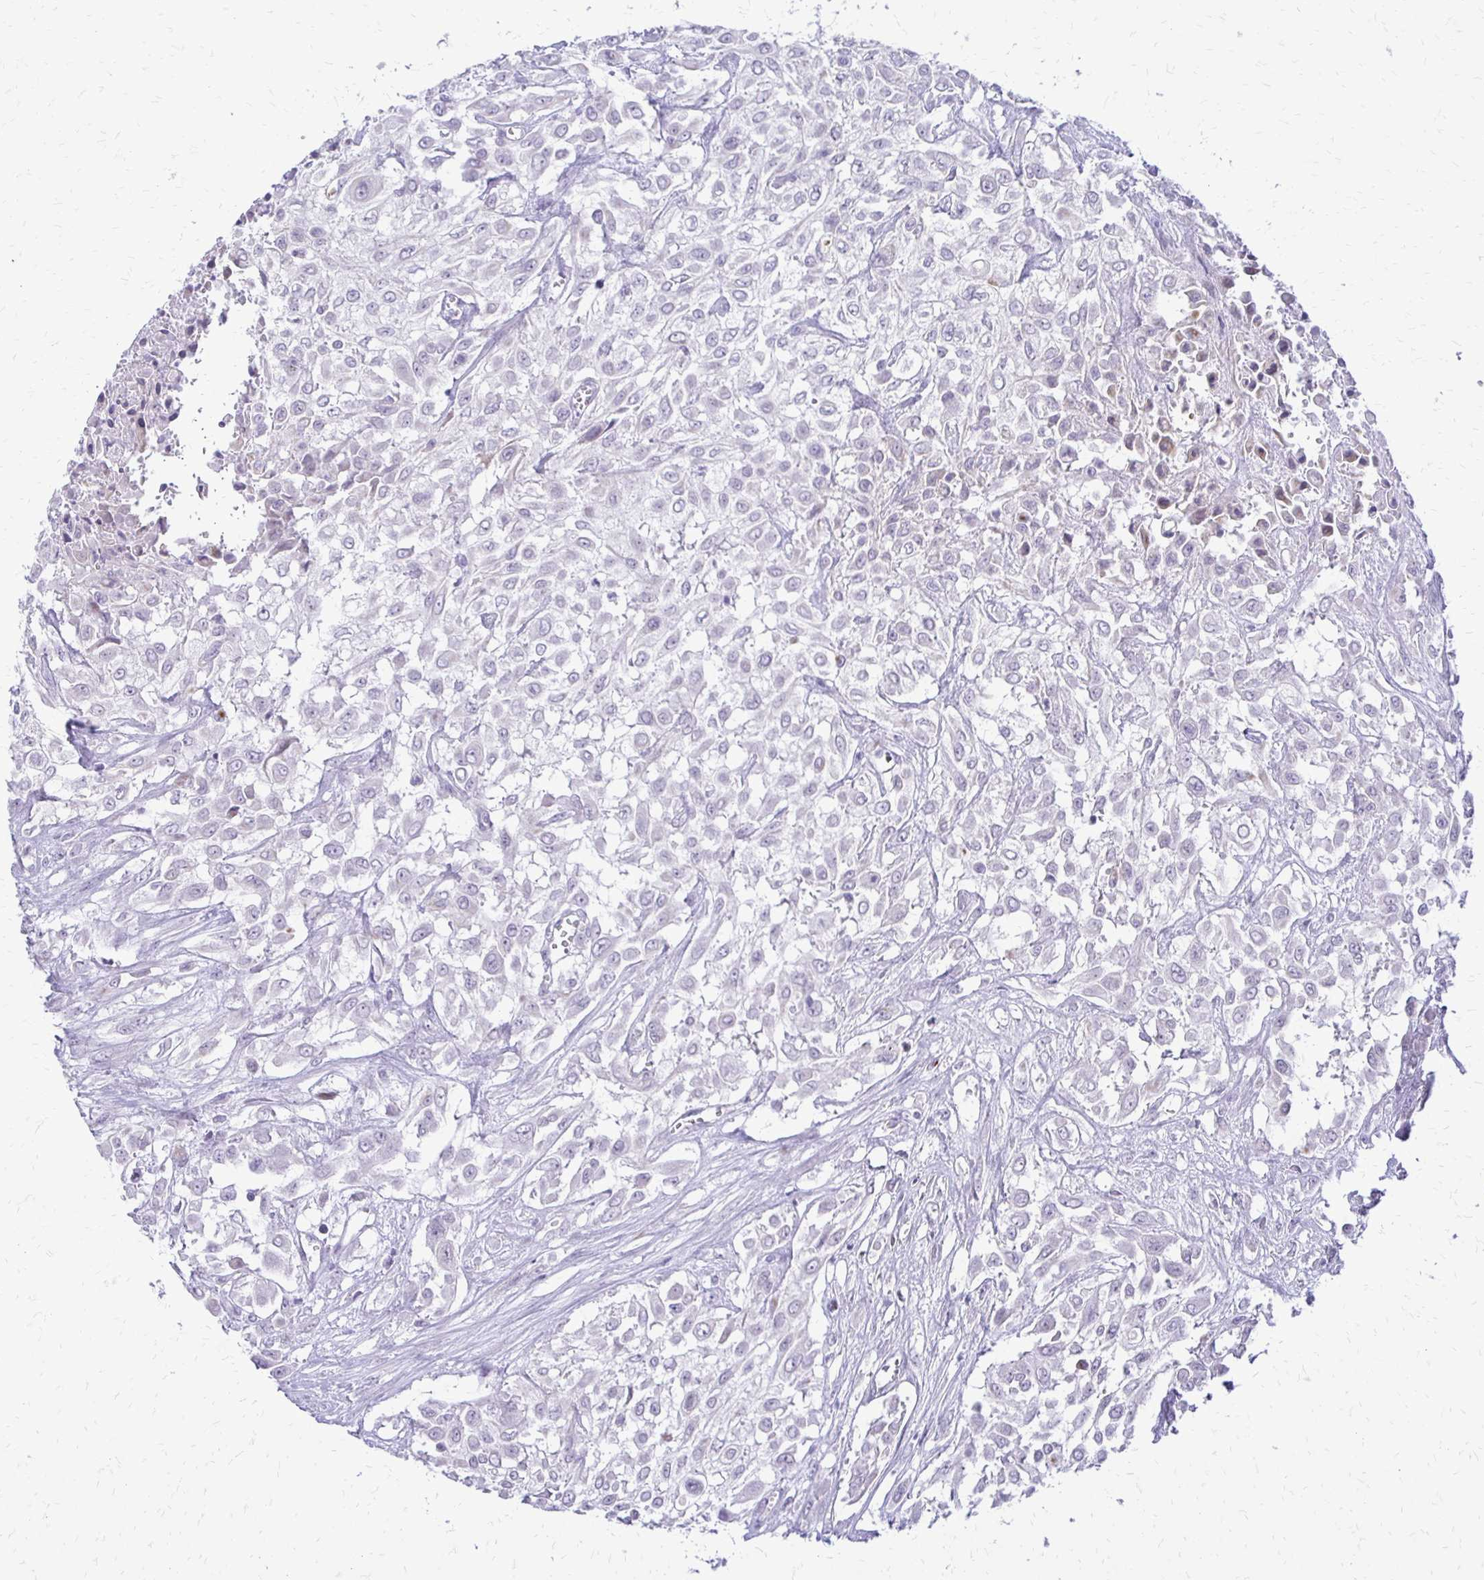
{"staining": {"intensity": "negative", "quantity": "none", "location": "none"}, "tissue": "urothelial cancer", "cell_type": "Tumor cells", "image_type": "cancer", "snomed": [{"axis": "morphology", "description": "Urothelial carcinoma, High grade"}, {"axis": "topography", "description": "Urinary bladder"}], "caption": "Immunohistochemistry of human urothelial cancer demonstrates no expression in tumor cells.", "gene": "EPYC", "patient": {"sex": "male", "age": 57}}